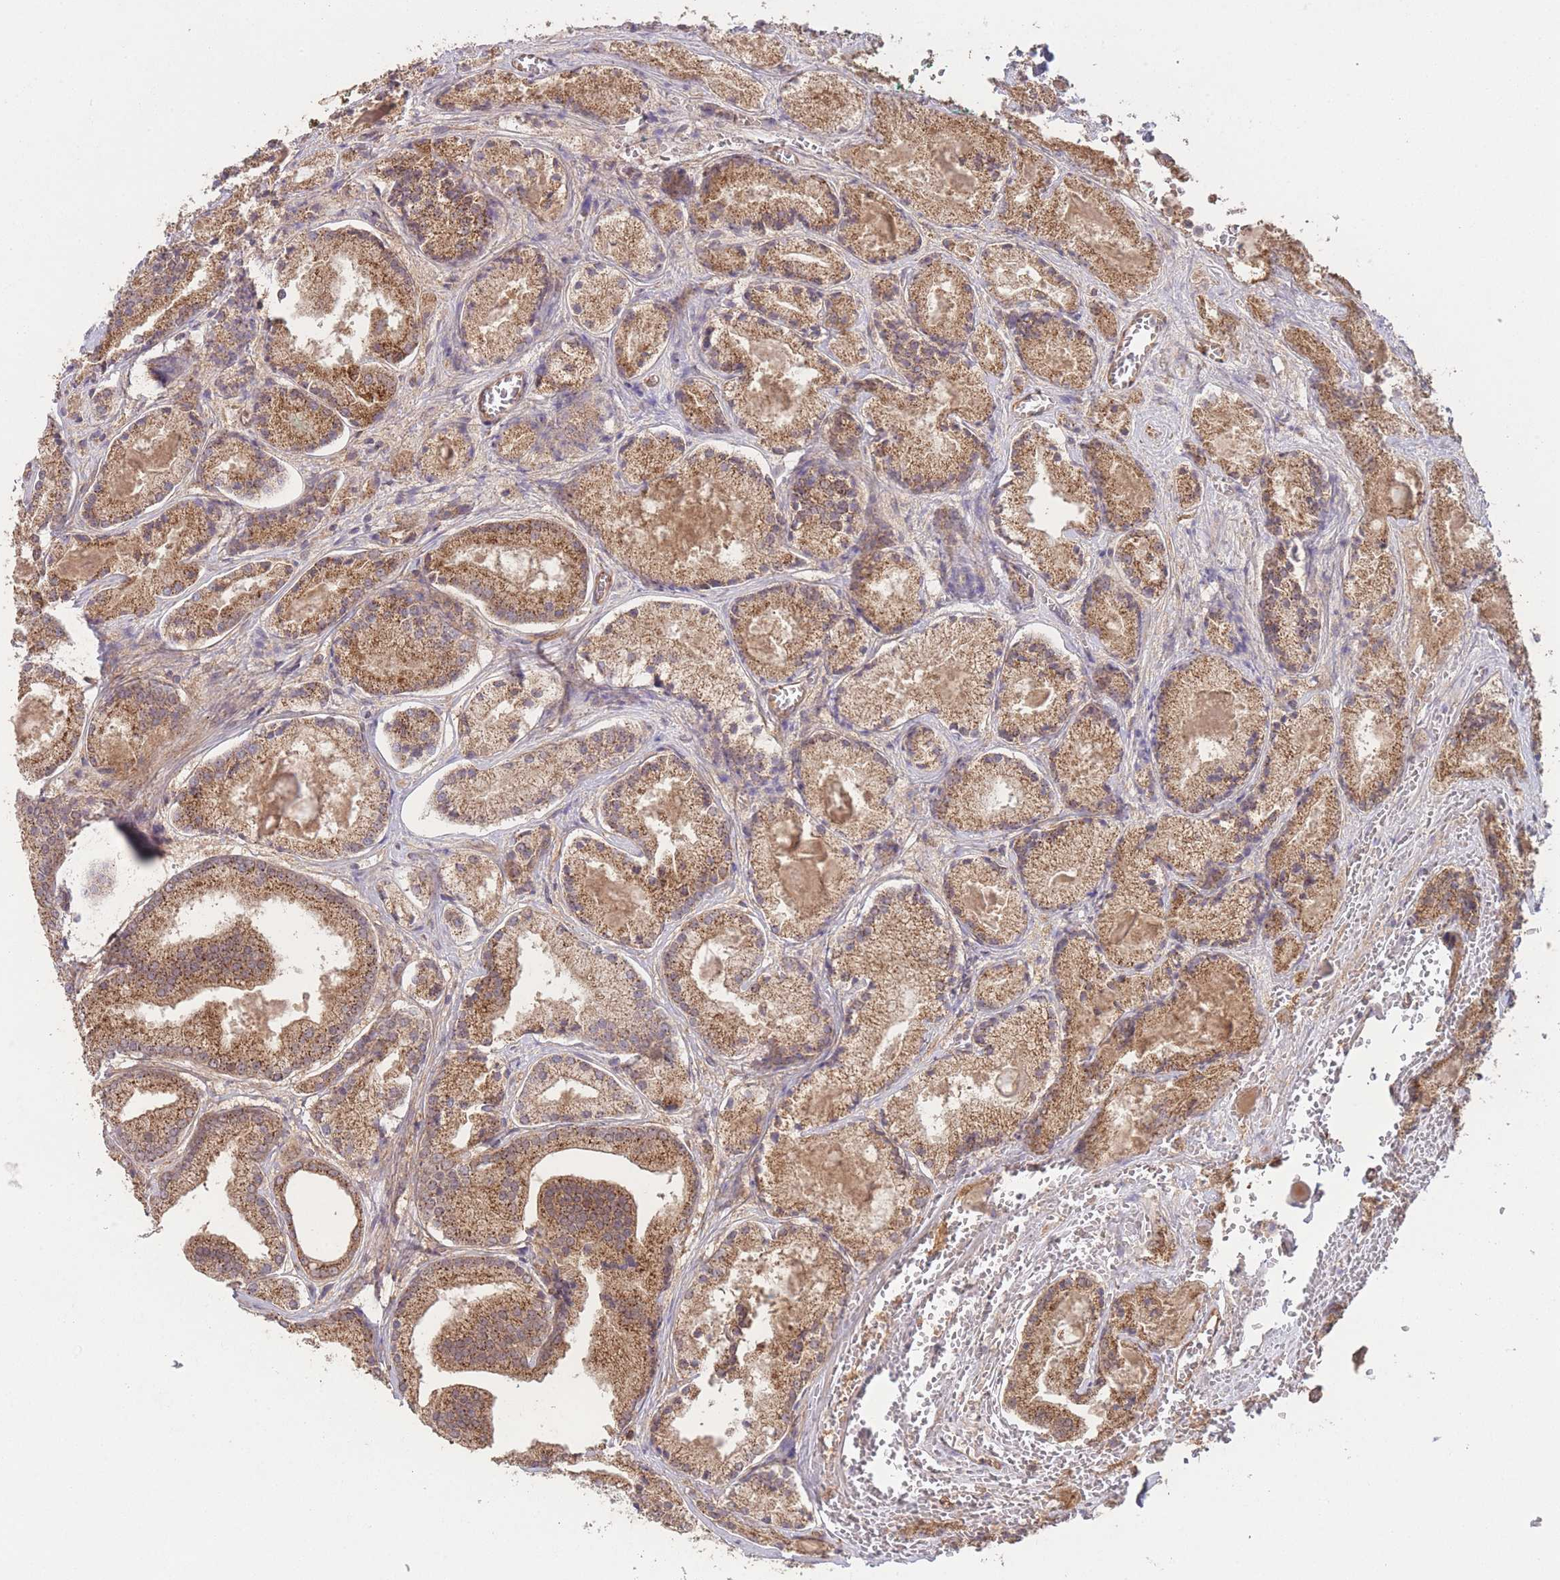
{"staining": {"intensity": "moderate", "quantity": ">75%", "location": "cytoplasmic/membranous"}, "tissue": "prostate cancer", "cell_type": "Tumor cells", "image_type": "cancer", "snomed": [{"axis": "morphology", "description": "Adenocarcinoma, High grade"}, {"axis": "topography", "description": "Prostate"}], "caption": "A medium amount of moderate cytoplasmic/membranous expression is appreciated in approximately >75% of tumor cells in high-grade adenocarcinoma (prostate) tissue.", "gene": "PXMP4", "patient": {"sex": "male", "age": 67}}